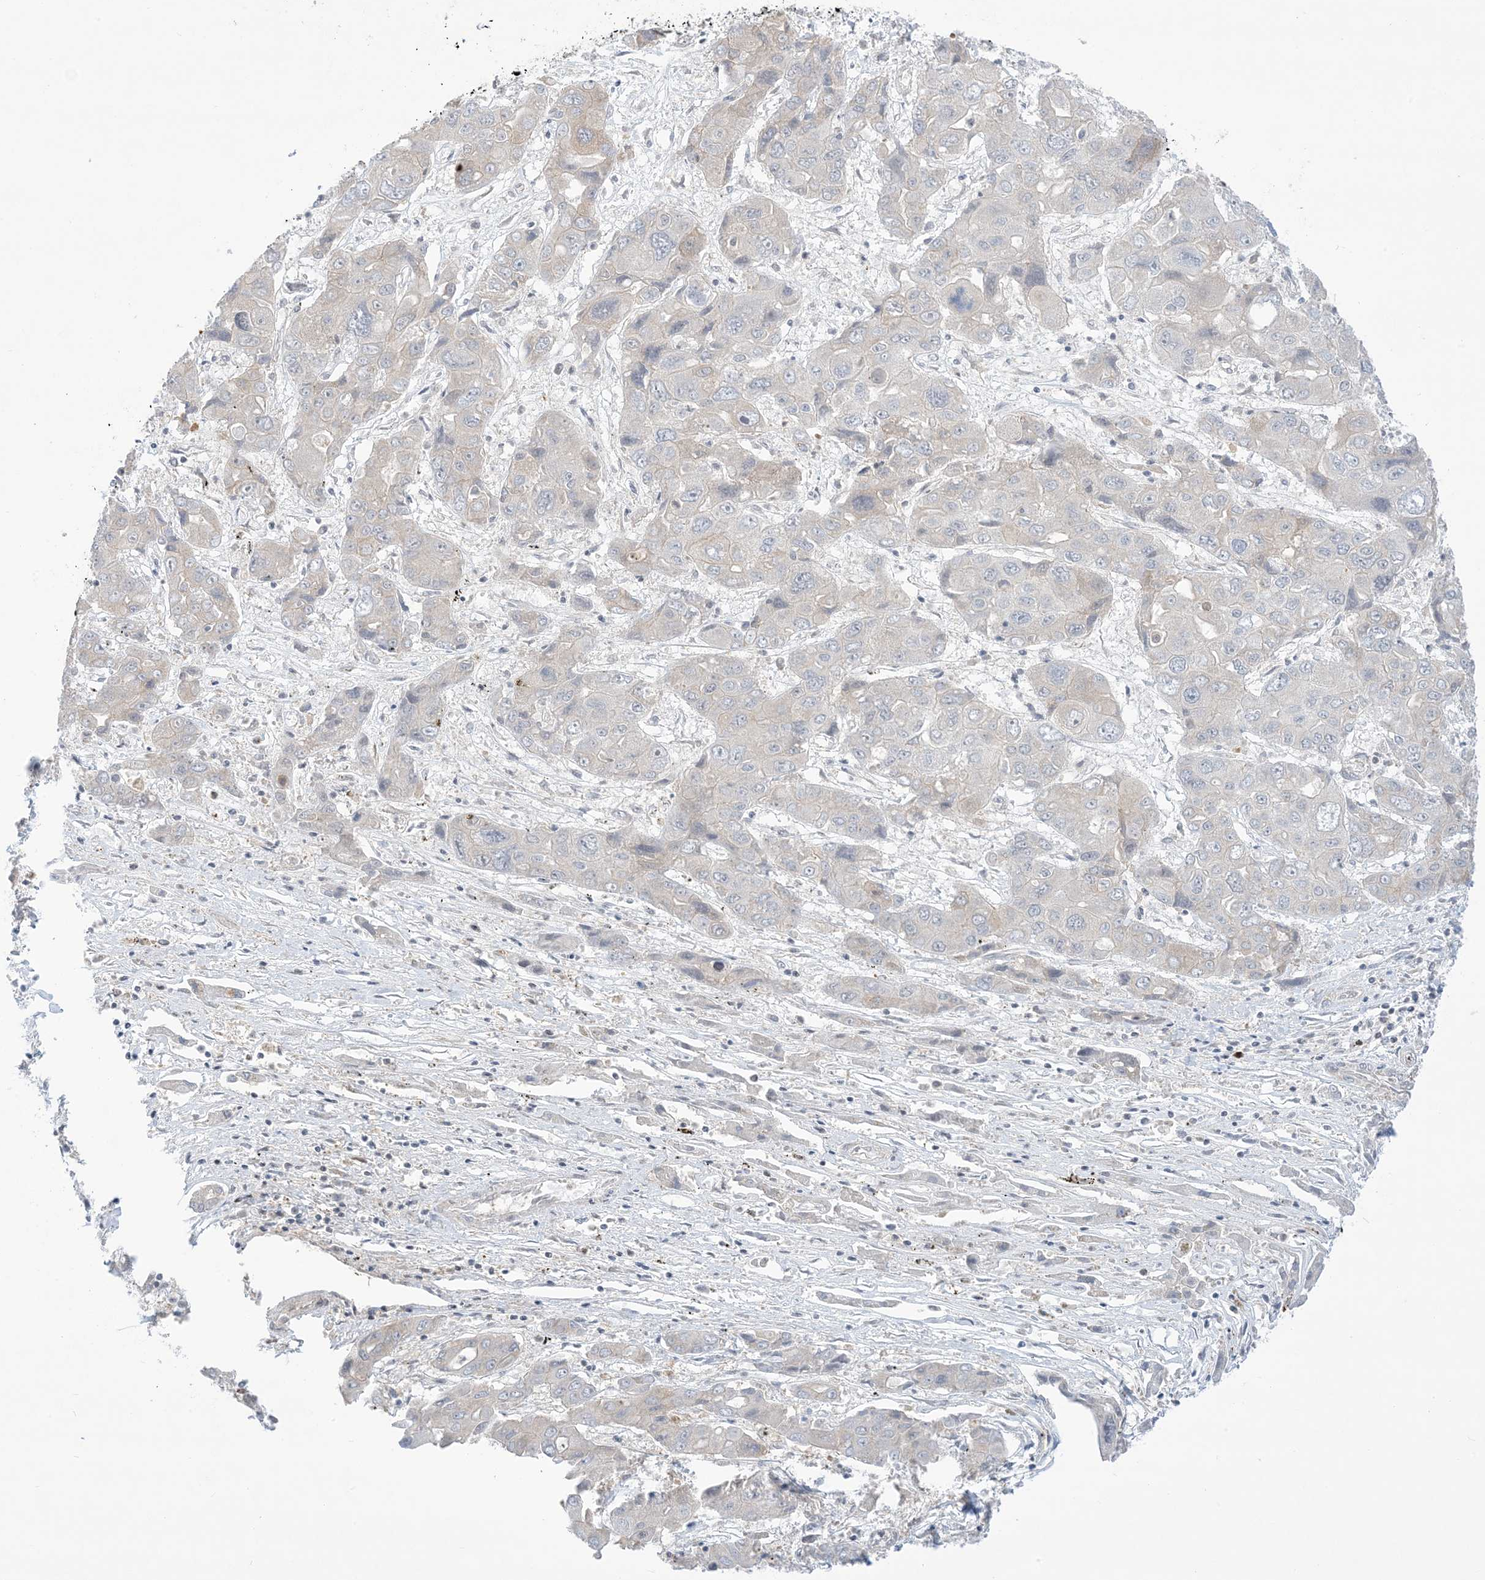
{"staining": {"intensity": "negative", "quantity": "none", "location": "none"}, "tissue": "liver cancer", "cell_type": "Tumor cells", "image_type": "cancer", "snomed": [{"axis": "morphology", "description": "Cholangiocarcinoma"}, {"axis": "topography", "description": "Liver"}], "caption": "Tumor cells show no significant protein positivity in liver cholangiocarcinoma. The staining was performed using DAB to visualize the protein expression in brown, while the nuclei were stained in blue with hematoxylin (Magnification: 20x).", "gene": "TFPT", "patient": {"sex": "male", "age": 67}}